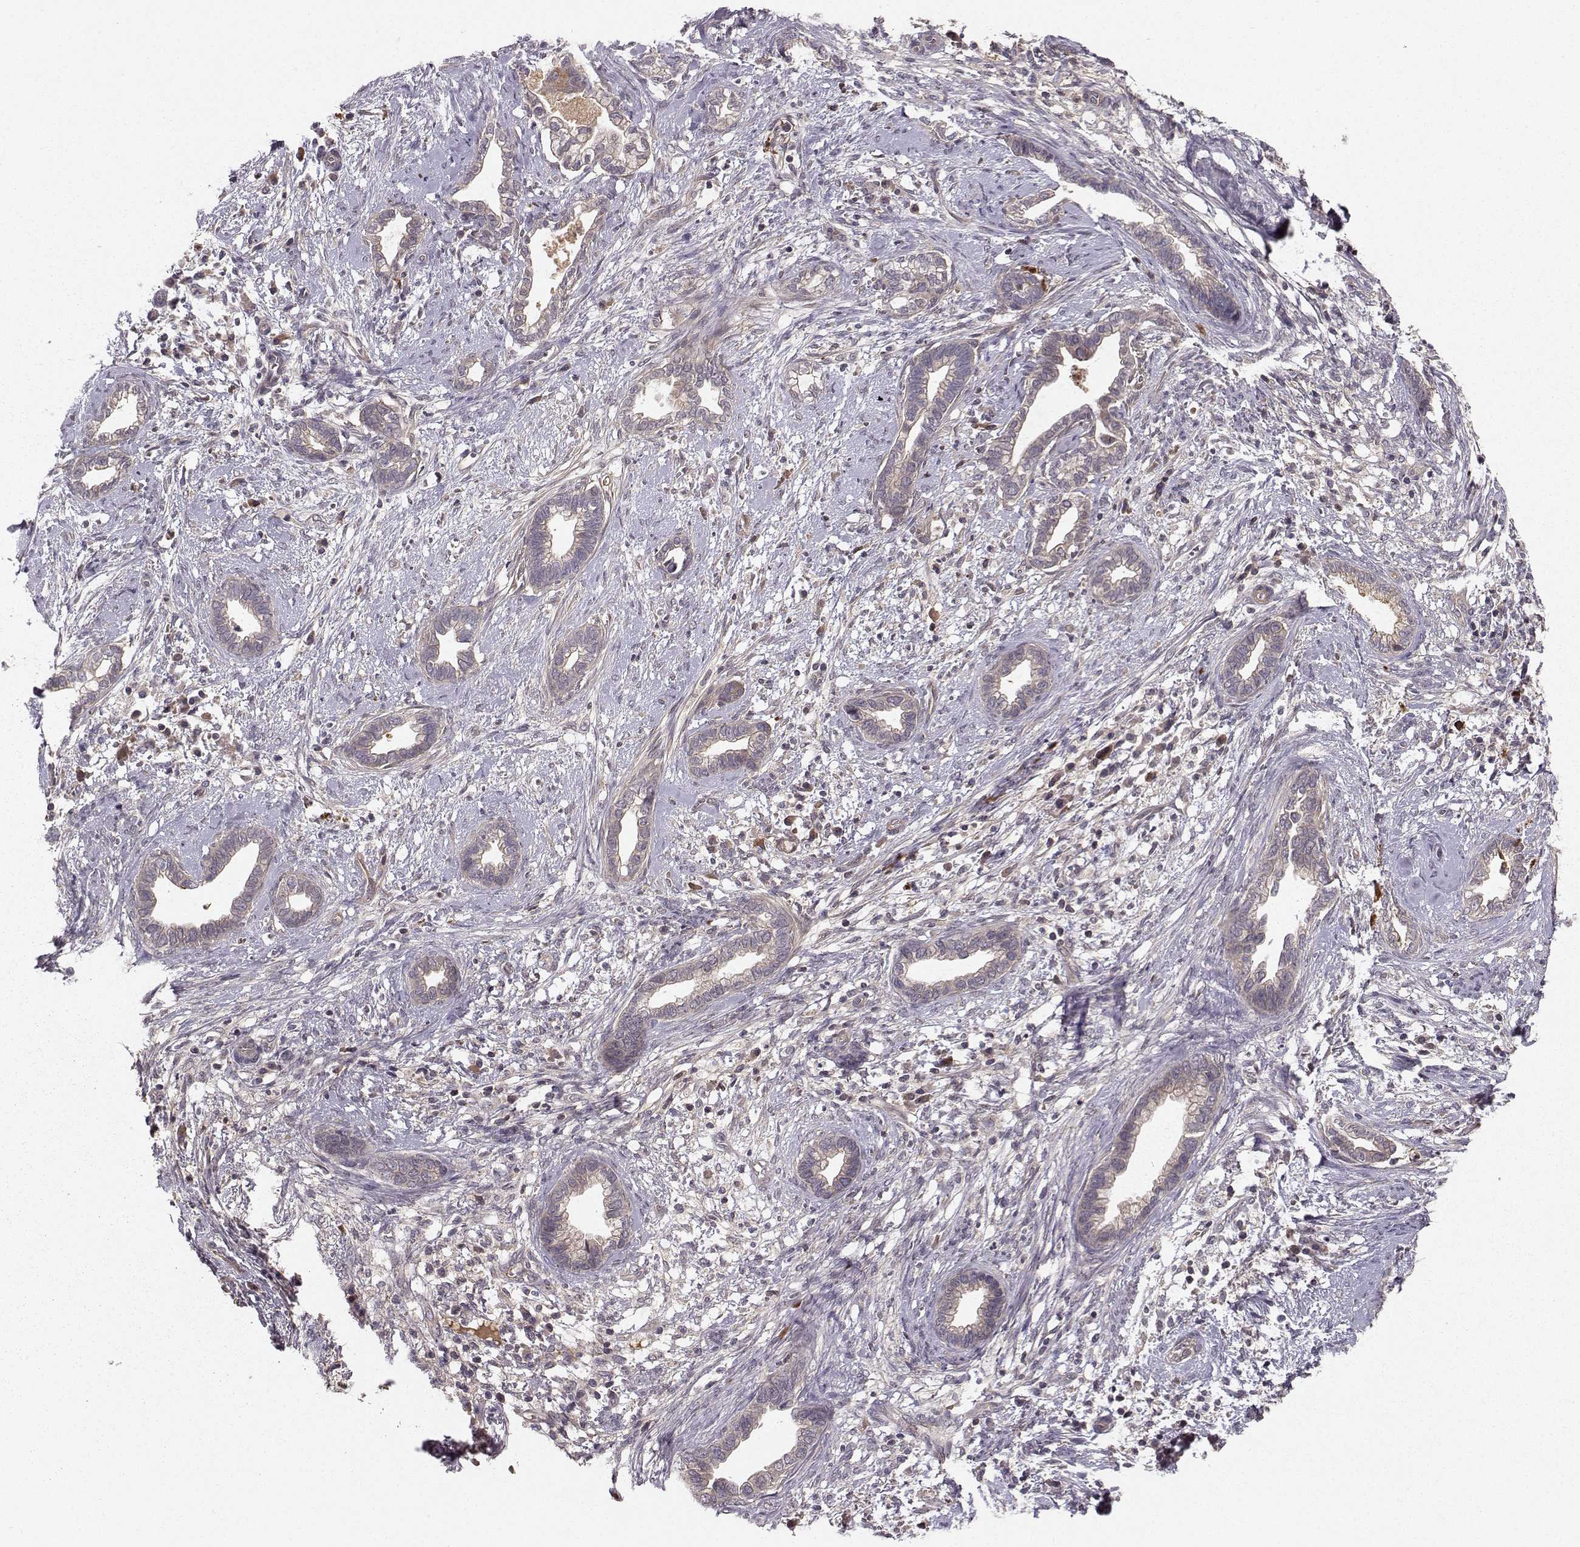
{"staining": {"intensity": "negative", "quantity": "none", "location": "none"}, "tissue": "cervical cancer", "cell_type": "Tumor cells", "image_type": "cancer", "snomed": [{"axis": "morphology", "description": "Adenocarcinoma, NOS"}, {"axis": "topography", "description": "Cervix"}], "caption": "IHC of human adenocarcinoma (cervical) exhibits no expression in tumor cells.", "gene": "WNT6", "patient": {"sex": "female", "age": 62}}